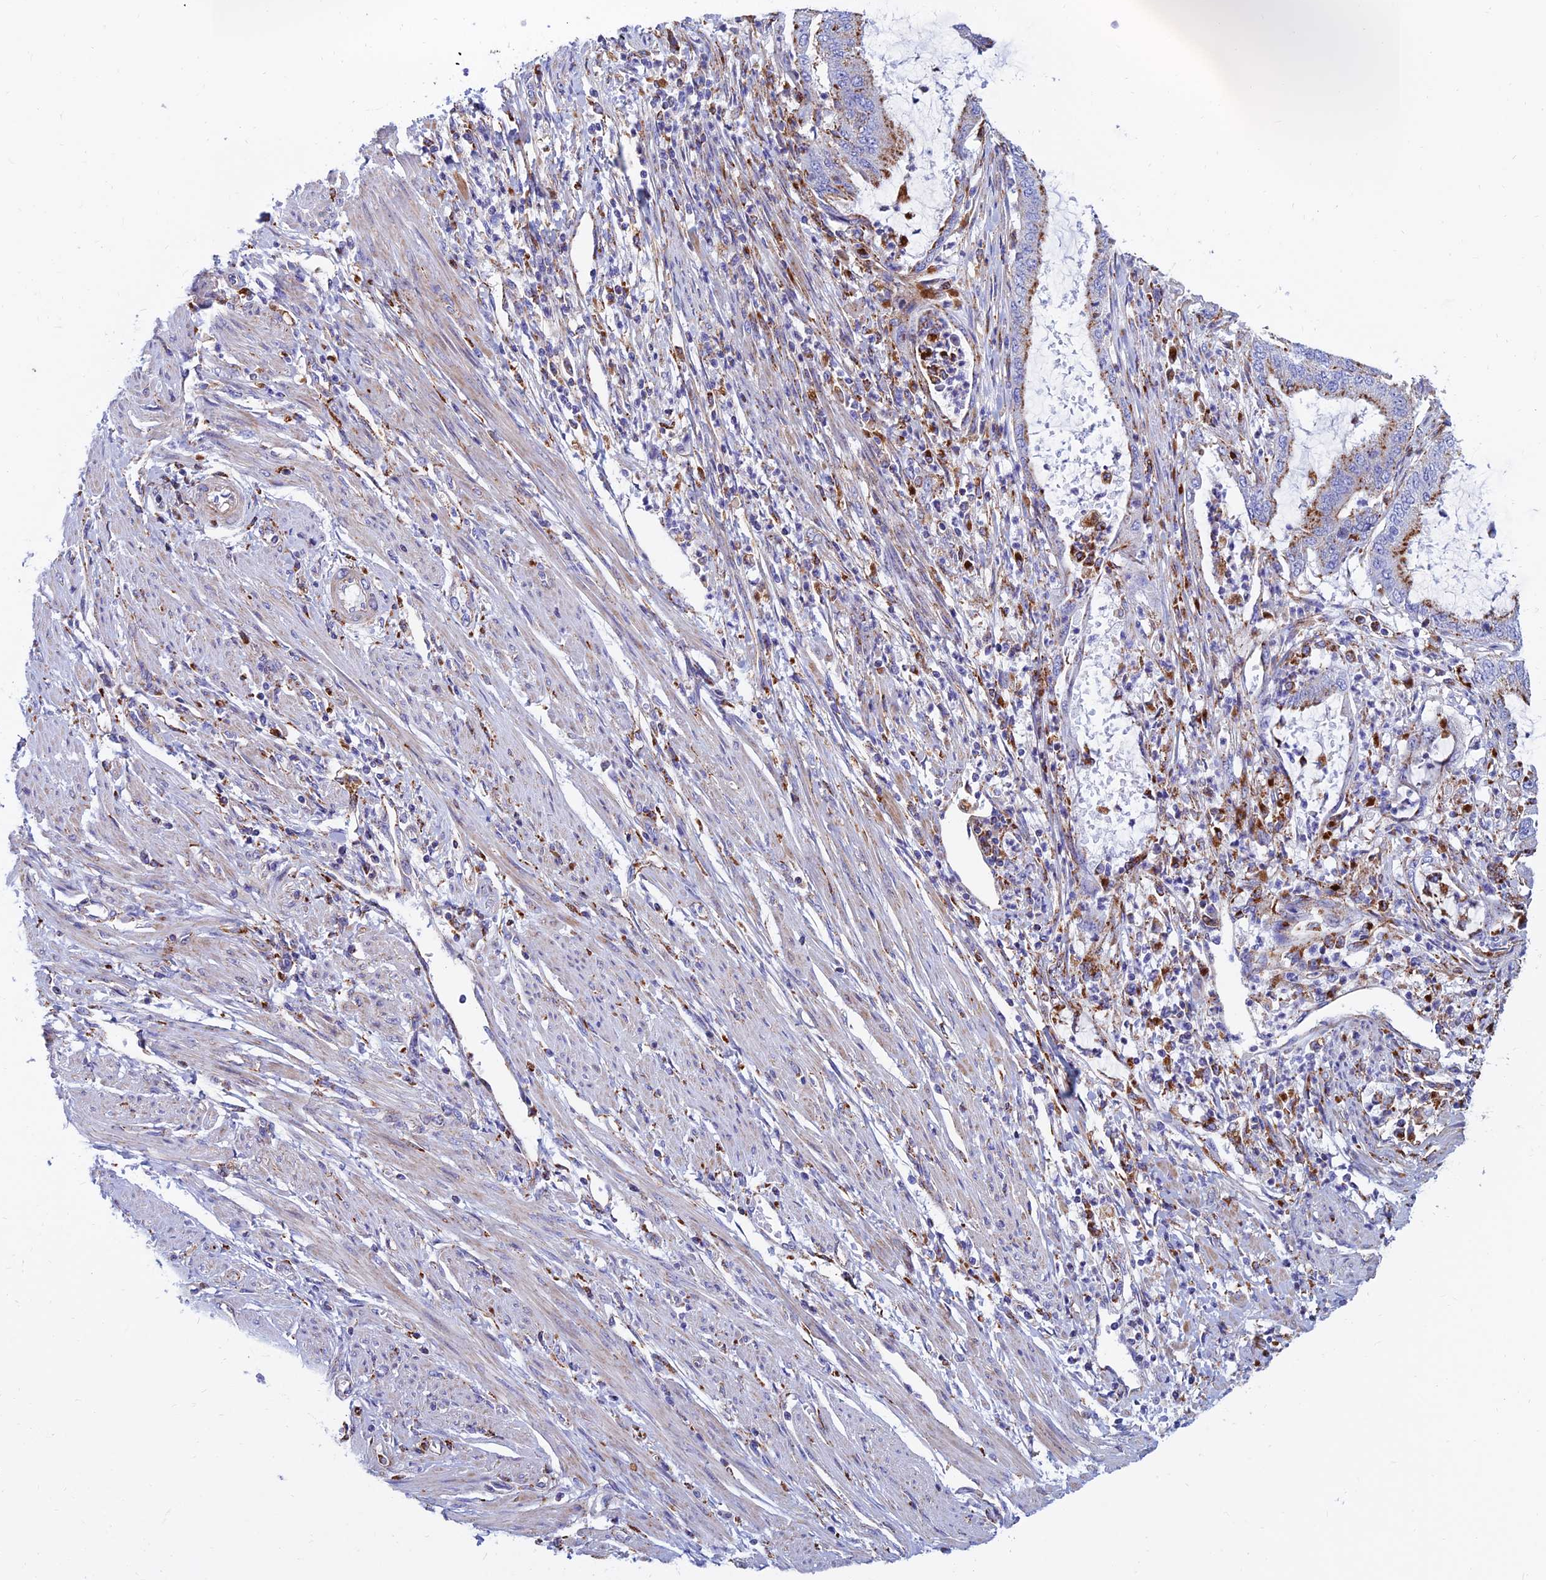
{"staining": {"intensity": "moderate", "quantity": "25%-75%", "location": "cytoplasmic/membranous"}, "tissue": "endometrial cancer", "cell_type": "Tumor cells", "image_type": "cancer", "snomed": [{"axis": "morphology", "description": "Adenocarcinoma, NOS"}, {"axis": "topography", "description": "Endometrium"}], "caption": "Immunohistochemical staining of endometrial cancer (adenocarcinoma) shows medium levels of moderate cytoplasmic/membranous protein positivity in approximately 25%-75% of tumor cells.", "gene": "SPNS1", "patient": {"sex": "female", "age": 51}}